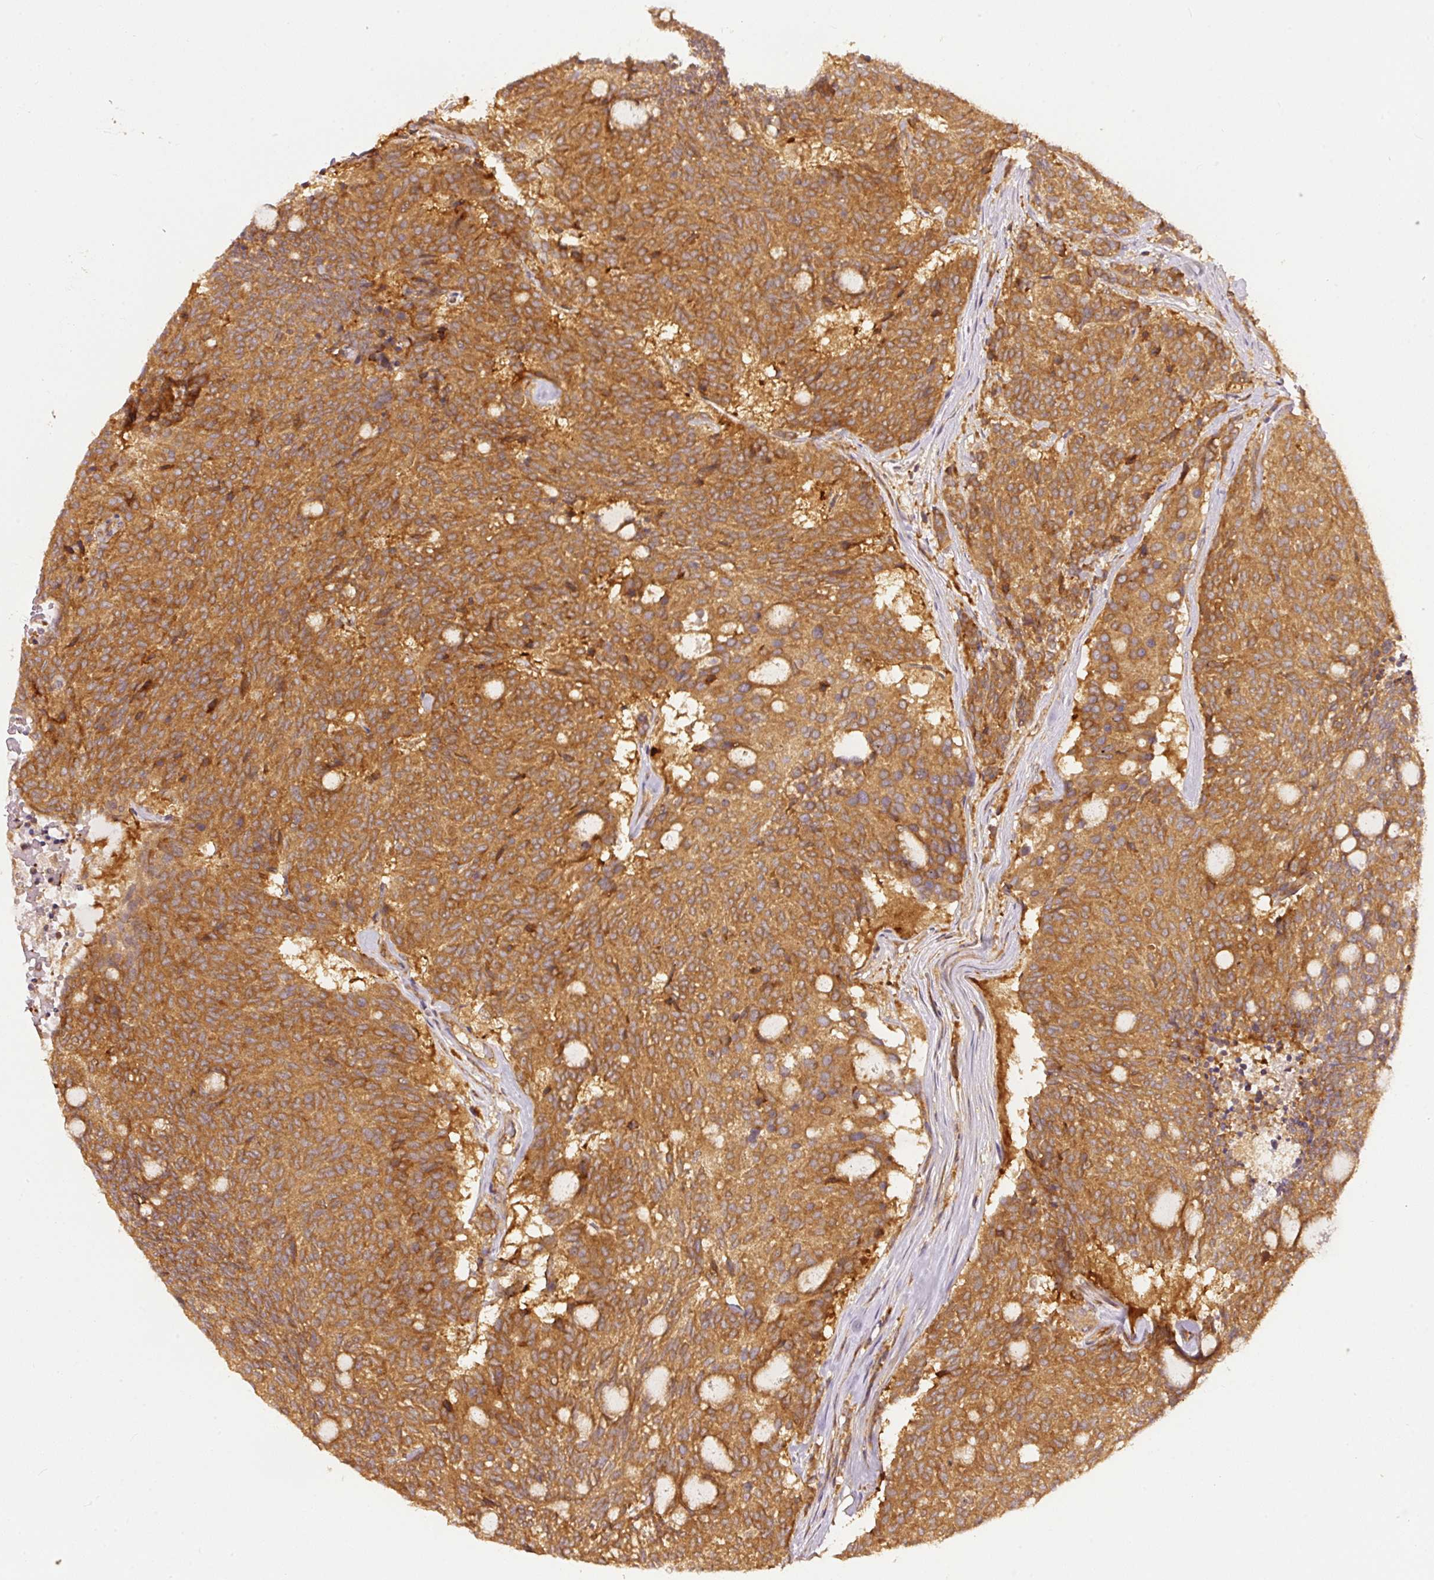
{"staining": {"intensity": "strong", "quantity": ">75%", "location": "cytoplasmic/membranous"}, "tissue": "carcinoid", "cell_type": "Tumor cells", "image_type": "cancer", "snomed": [{"axis": "morphology", "description": "Carcinoid, malignant, NOS"}, {"axis": "topography", "description": "Pancreas"}], "caption": "There is high levels of strong cytoplasmic/membranous positivity in tumor cells of malignant carcinoid, as demonstrated by immunohistochemical staining (brown color).", "gene": "EIF3B", "patient": {"sex": "female", "age": 54}}